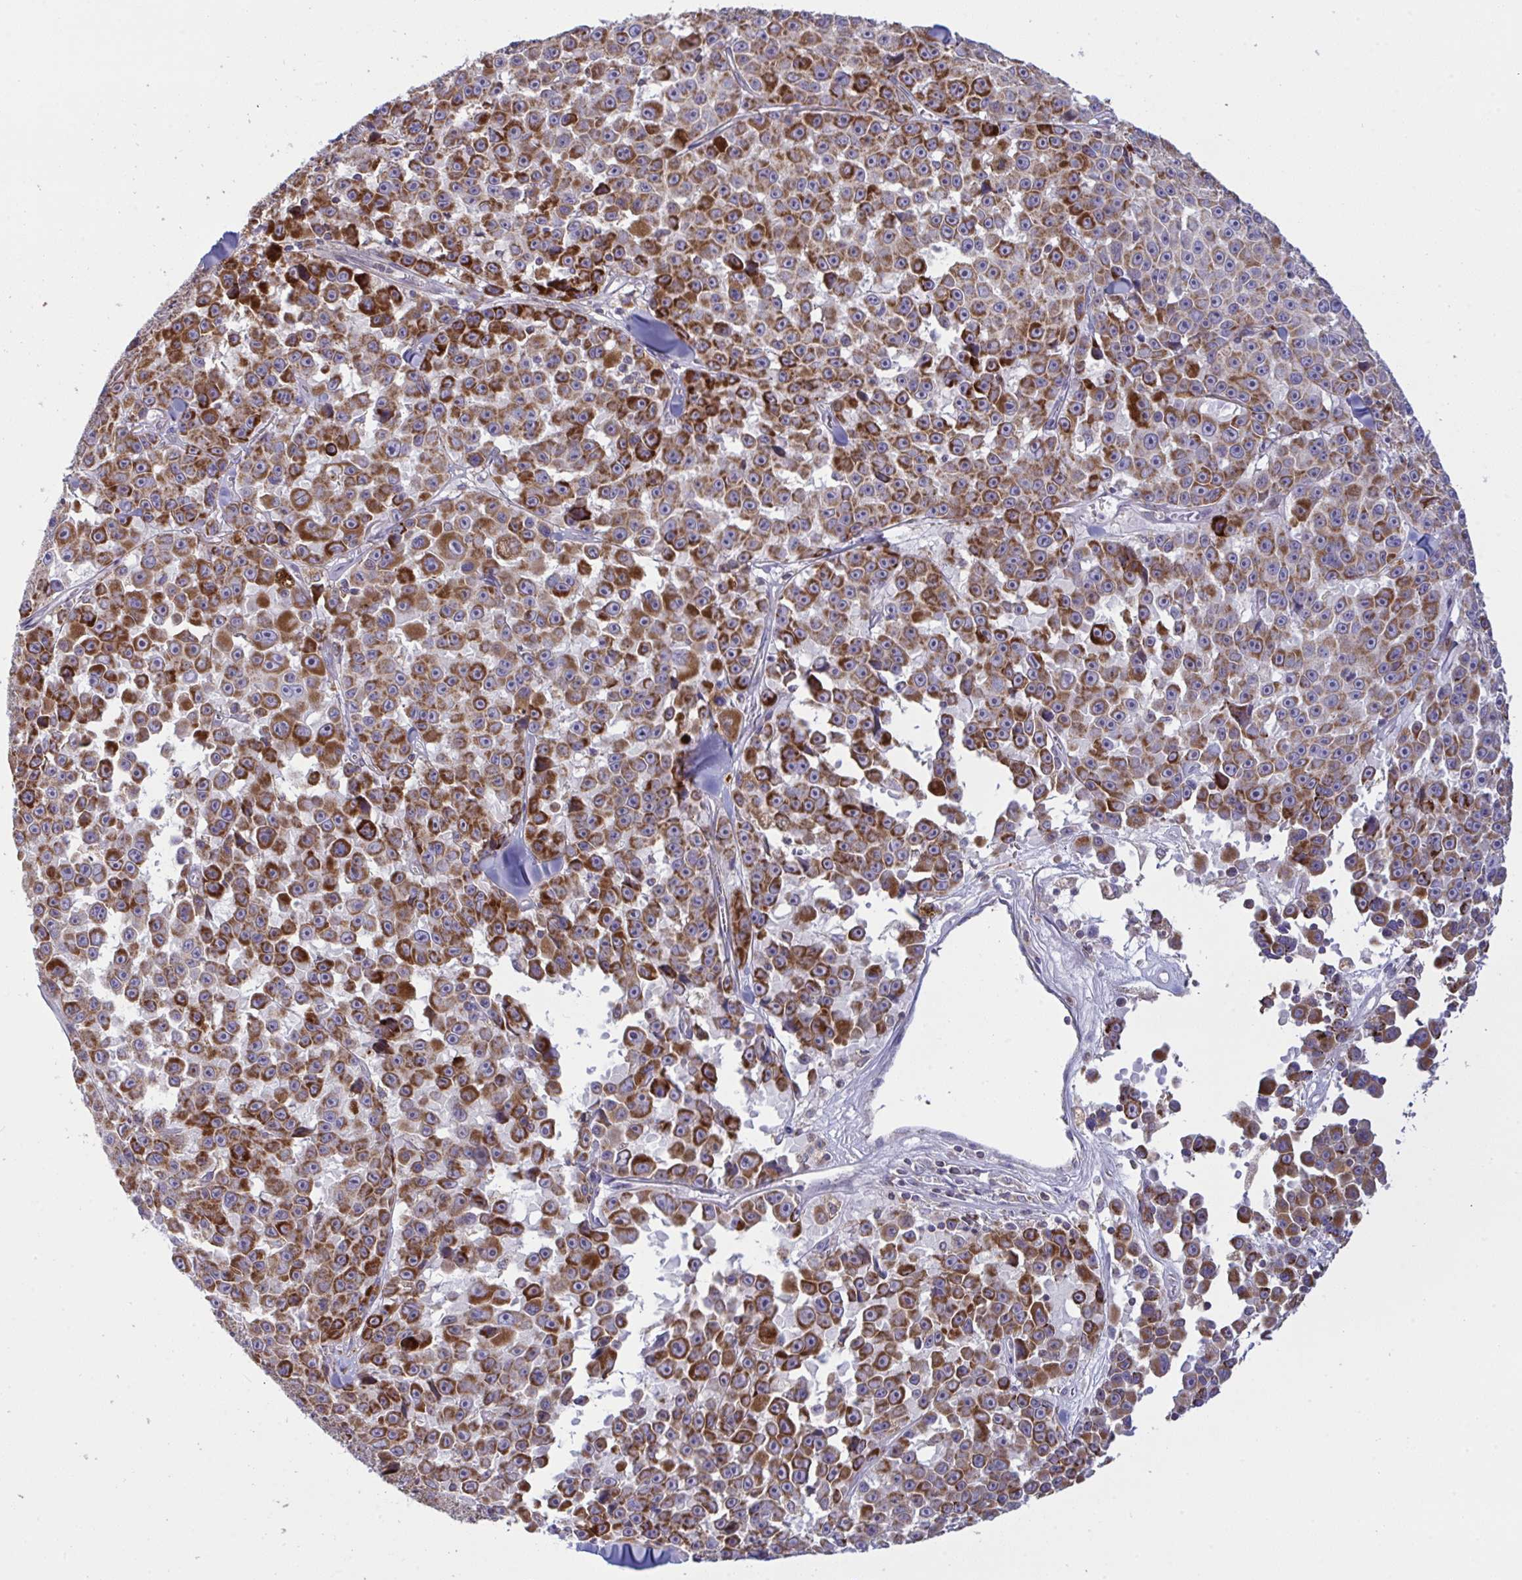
{"staining": {"intensity": "strong", "quantity": "25%-75%", "location": "cytoplasmic/membranous"}, "tissue": "melanoma", "cell_type": "Tumor cells", "image_type": "cancer", "snomed": [{"axis": "morphology", "description": "Malignant melanoma, NOS"}, {"axis": "topography", "description": "Skin"}], "caption": "A brown stain highlights strong cytoplasmic/membranous staining of a protein in melanoma tumor cells. (DAB IHC, brown staining for protein, blue staining for nuclei).", "gene": "MICOS10", "patient": {"sex": "female", "age": 66}}